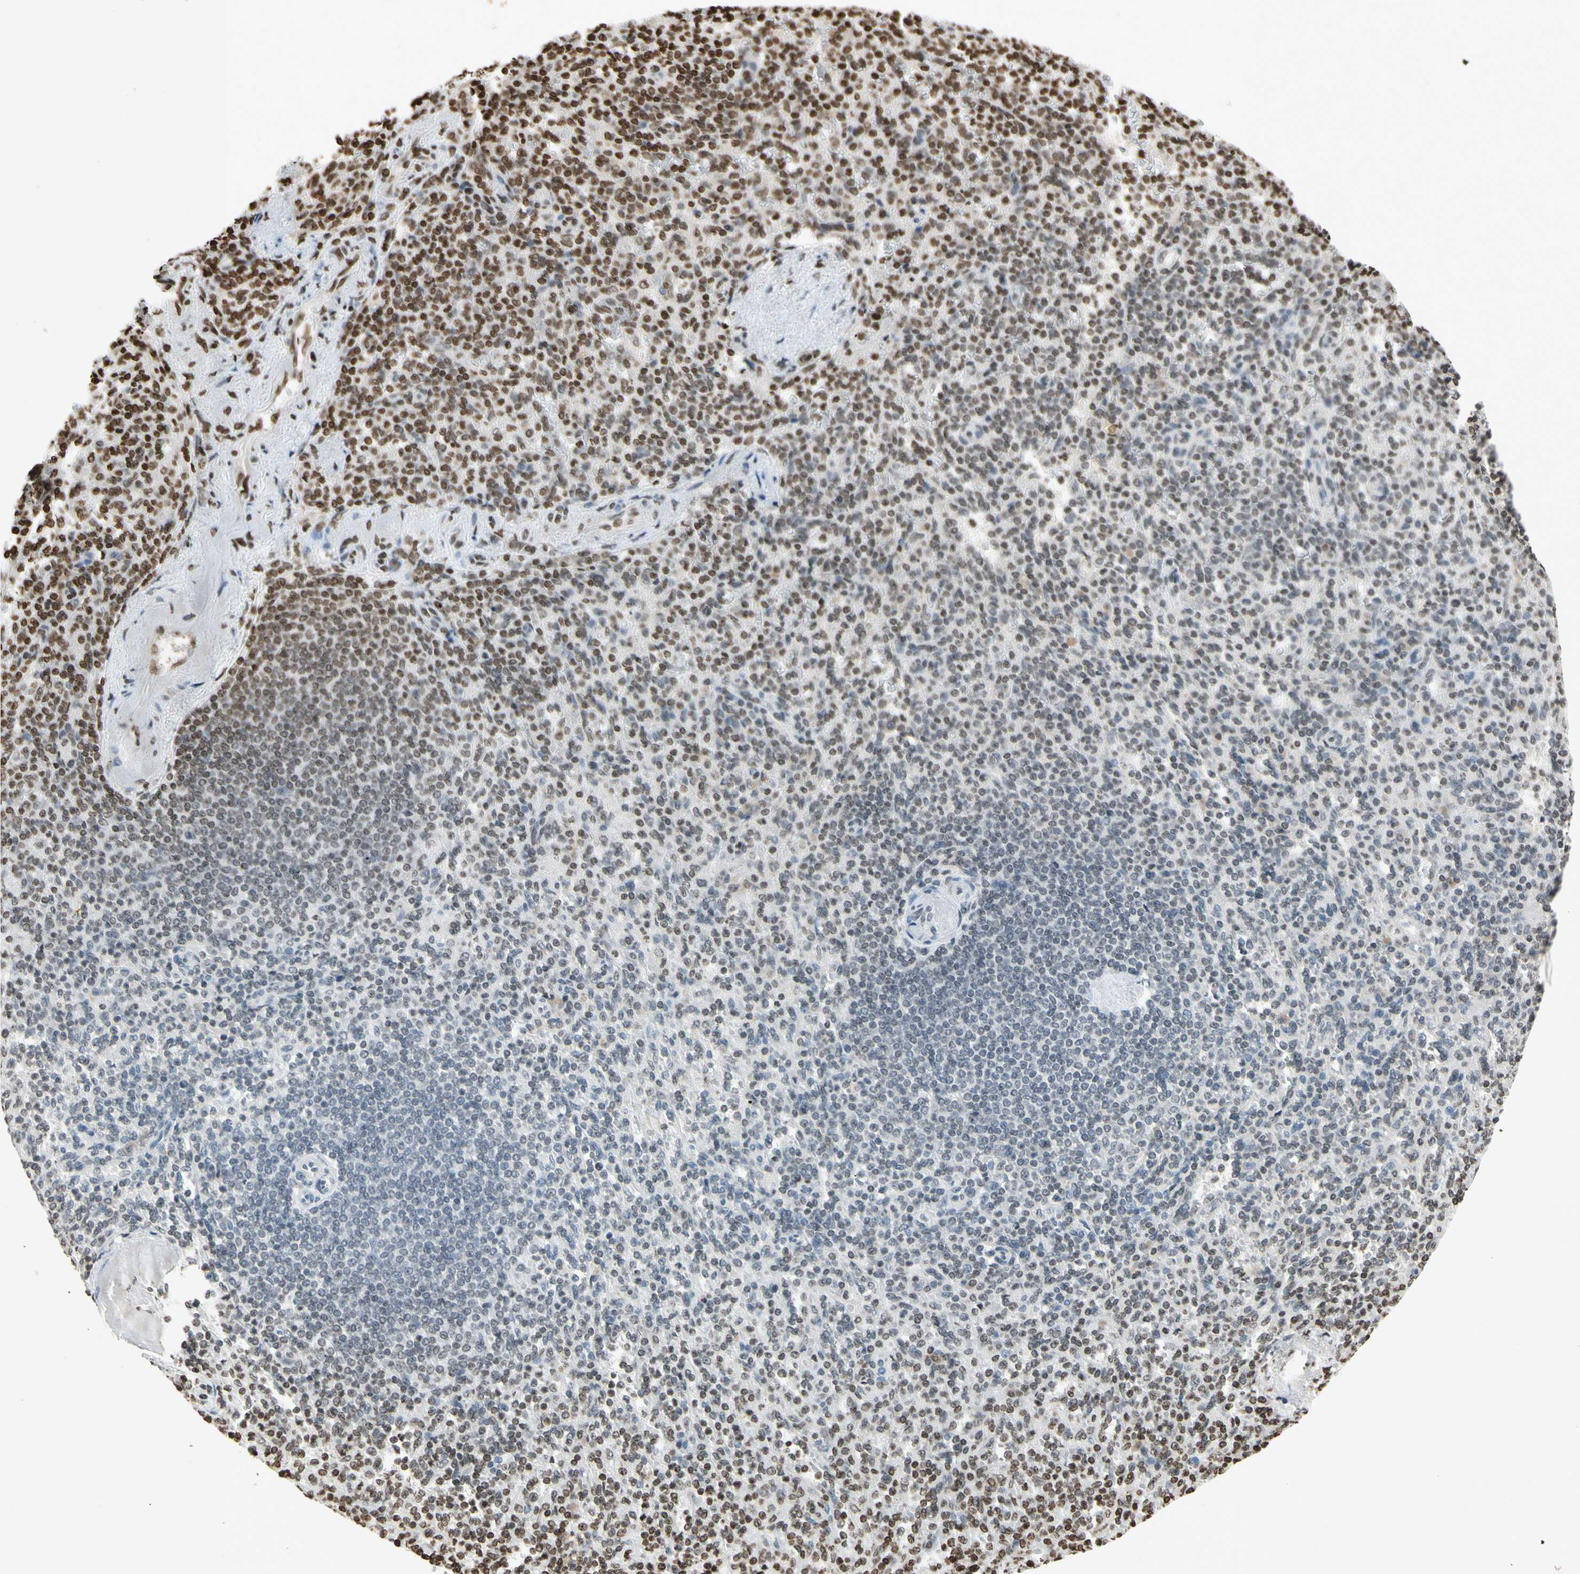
{"staining": {"intensity": "moderate", "quantity": "25%-75%", "location": "nuclear"}, "tissue": "spleen", "cell_type": "Cells in red pulp", "image_type": "normal", "snomed": [{"axis": "morphology", "description": "Normal tissue, NOS"}, {"axis": "topography", "description": "Spleen"}], "caption": "Immunohistochemistry (IHC) photomicrograph of unremarkable spleen stained for a protein (brown), which demonstrates medium levels of moderate nuclear staining in approximately 25%-75% of cells in red pulp.", "gene": "RORA", "patient": {"sex": "female", "age": 74}}